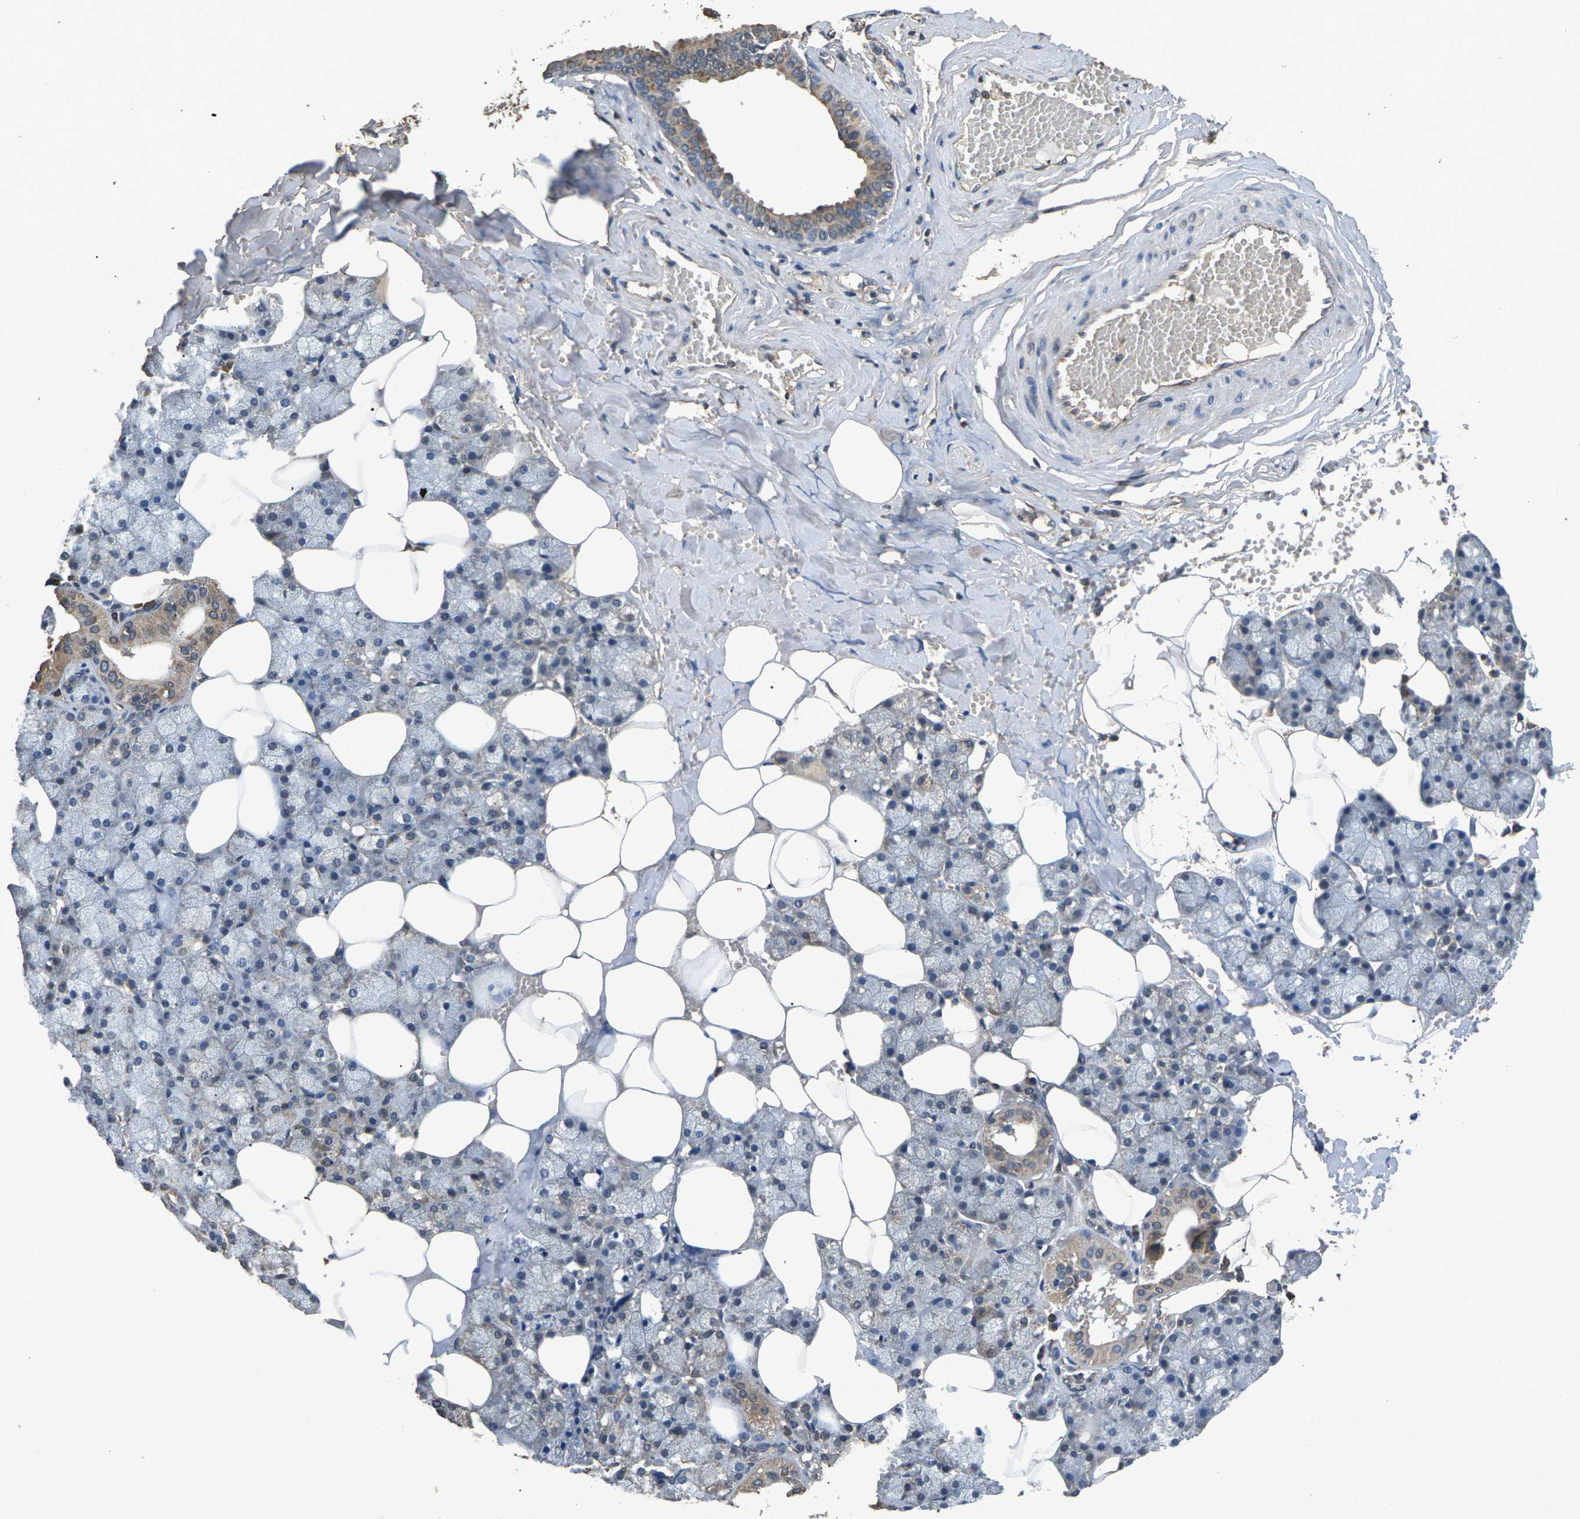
{"staining": {"intensity": "moderate", "quantity": "25%-75%", "location": "cytoplasmic/membranous"}, "tissue": "salivary gland", "cell_type": "Glandular cells", "image_type": "normal", "snomed": [{"axis": "morphology", "description": "Normal tissue, NOS"}, {"axis": "topography", "description": "Salivary gland"}], "caption": "This is a histology image of immunohistochemistry (IHC) staining of unremarkable salivary gland, which shows moderate staining in the cytoplasmic/membranous of glandular cells.", "gene": "B4GAT1", "patient": {"sex": "male", "age": 62}}